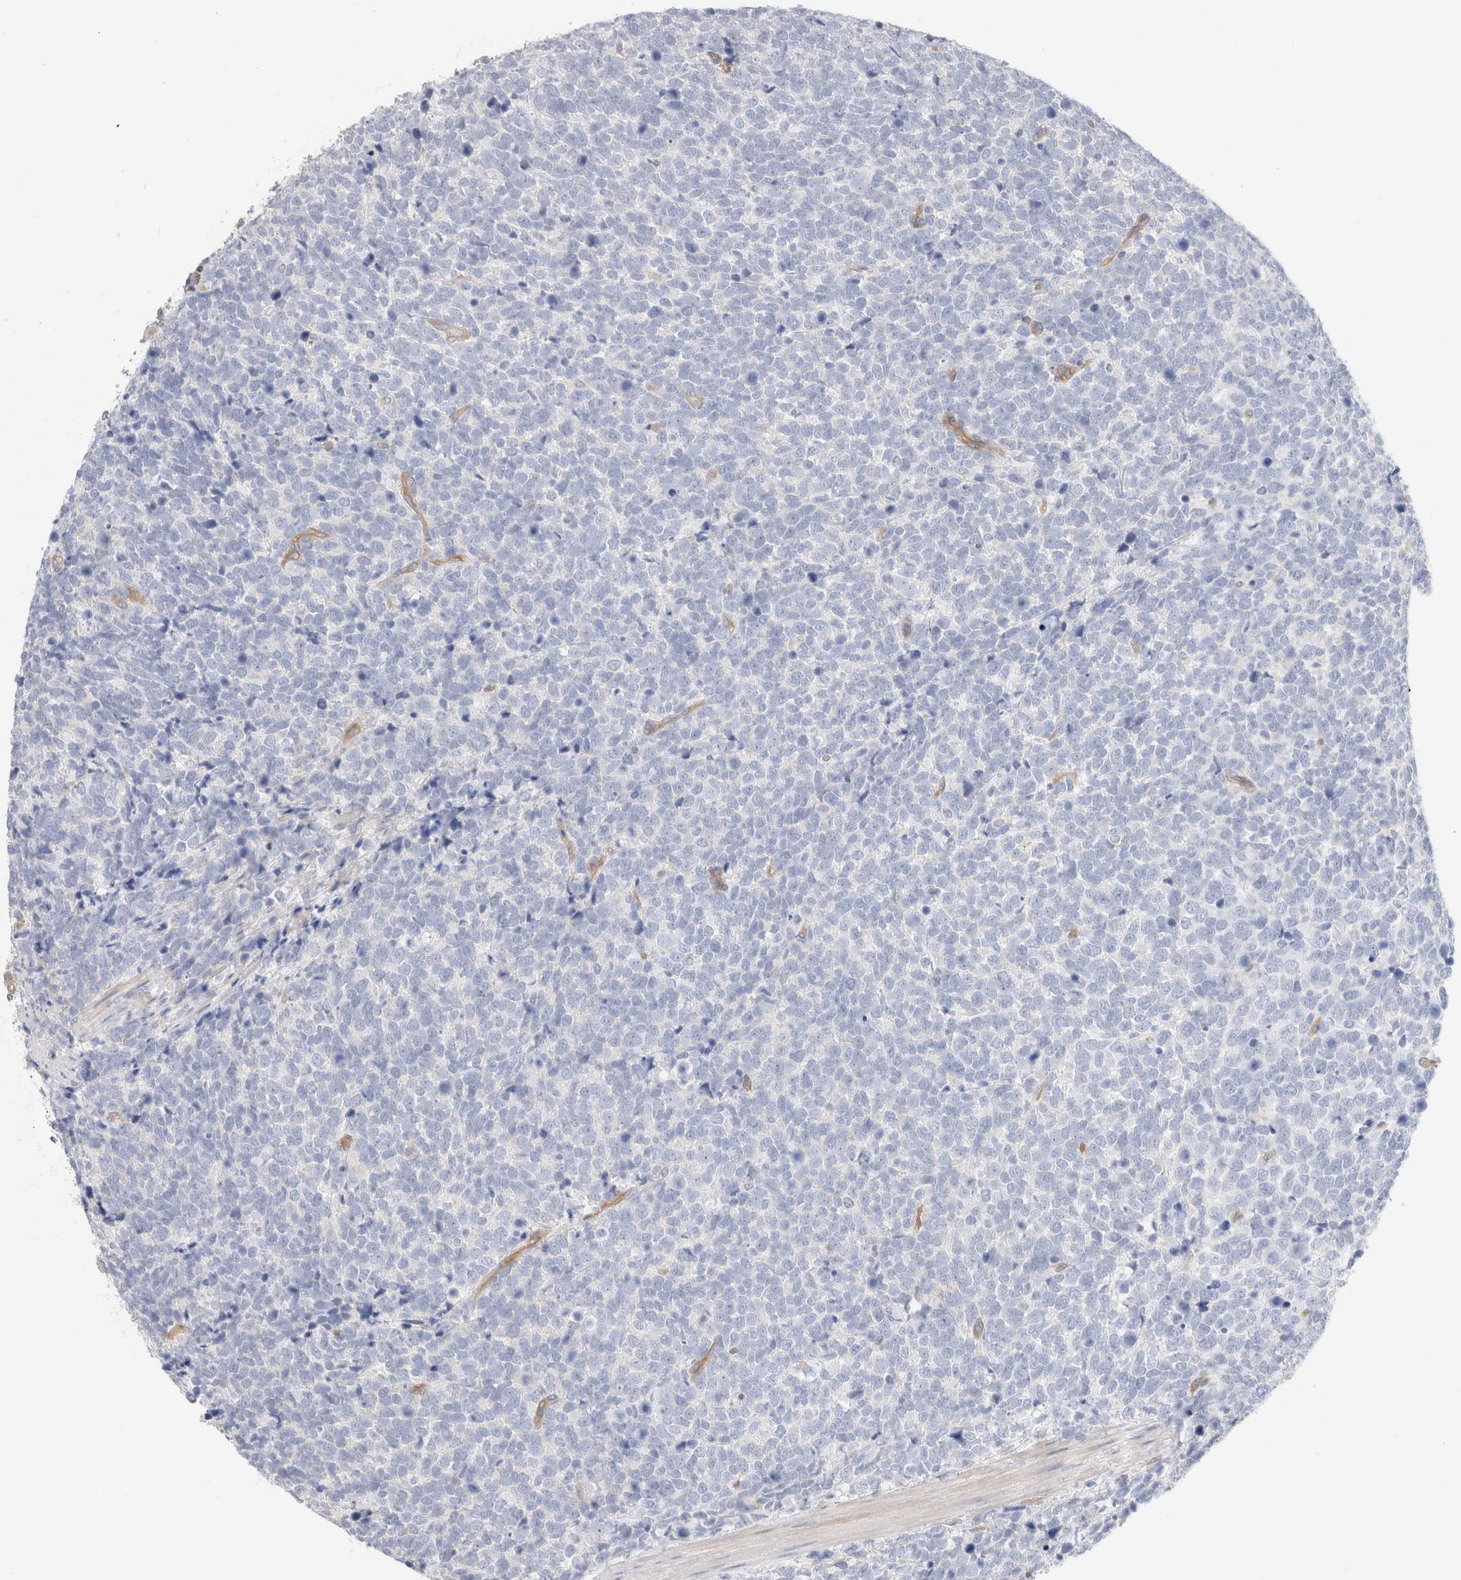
{"staining": {"intensity": "negative", "quantity": "none", "location": "none"}, "tissue": "urothelial cancer", "cell_type": "Tumor cells", "image_type": "cancer", "snomed": [{"axis": "morphology", "description": "Urothelial carcinoma, High grade"}, {"axis": "topography", "description": "Urinary bladder"}], "caption": "A photomicrograph of human high-grade urothelial carcinoma is negative for staining in tumor cells.", "gene": "CAPN2", "patient": {"sex": "female", "age": 82}}